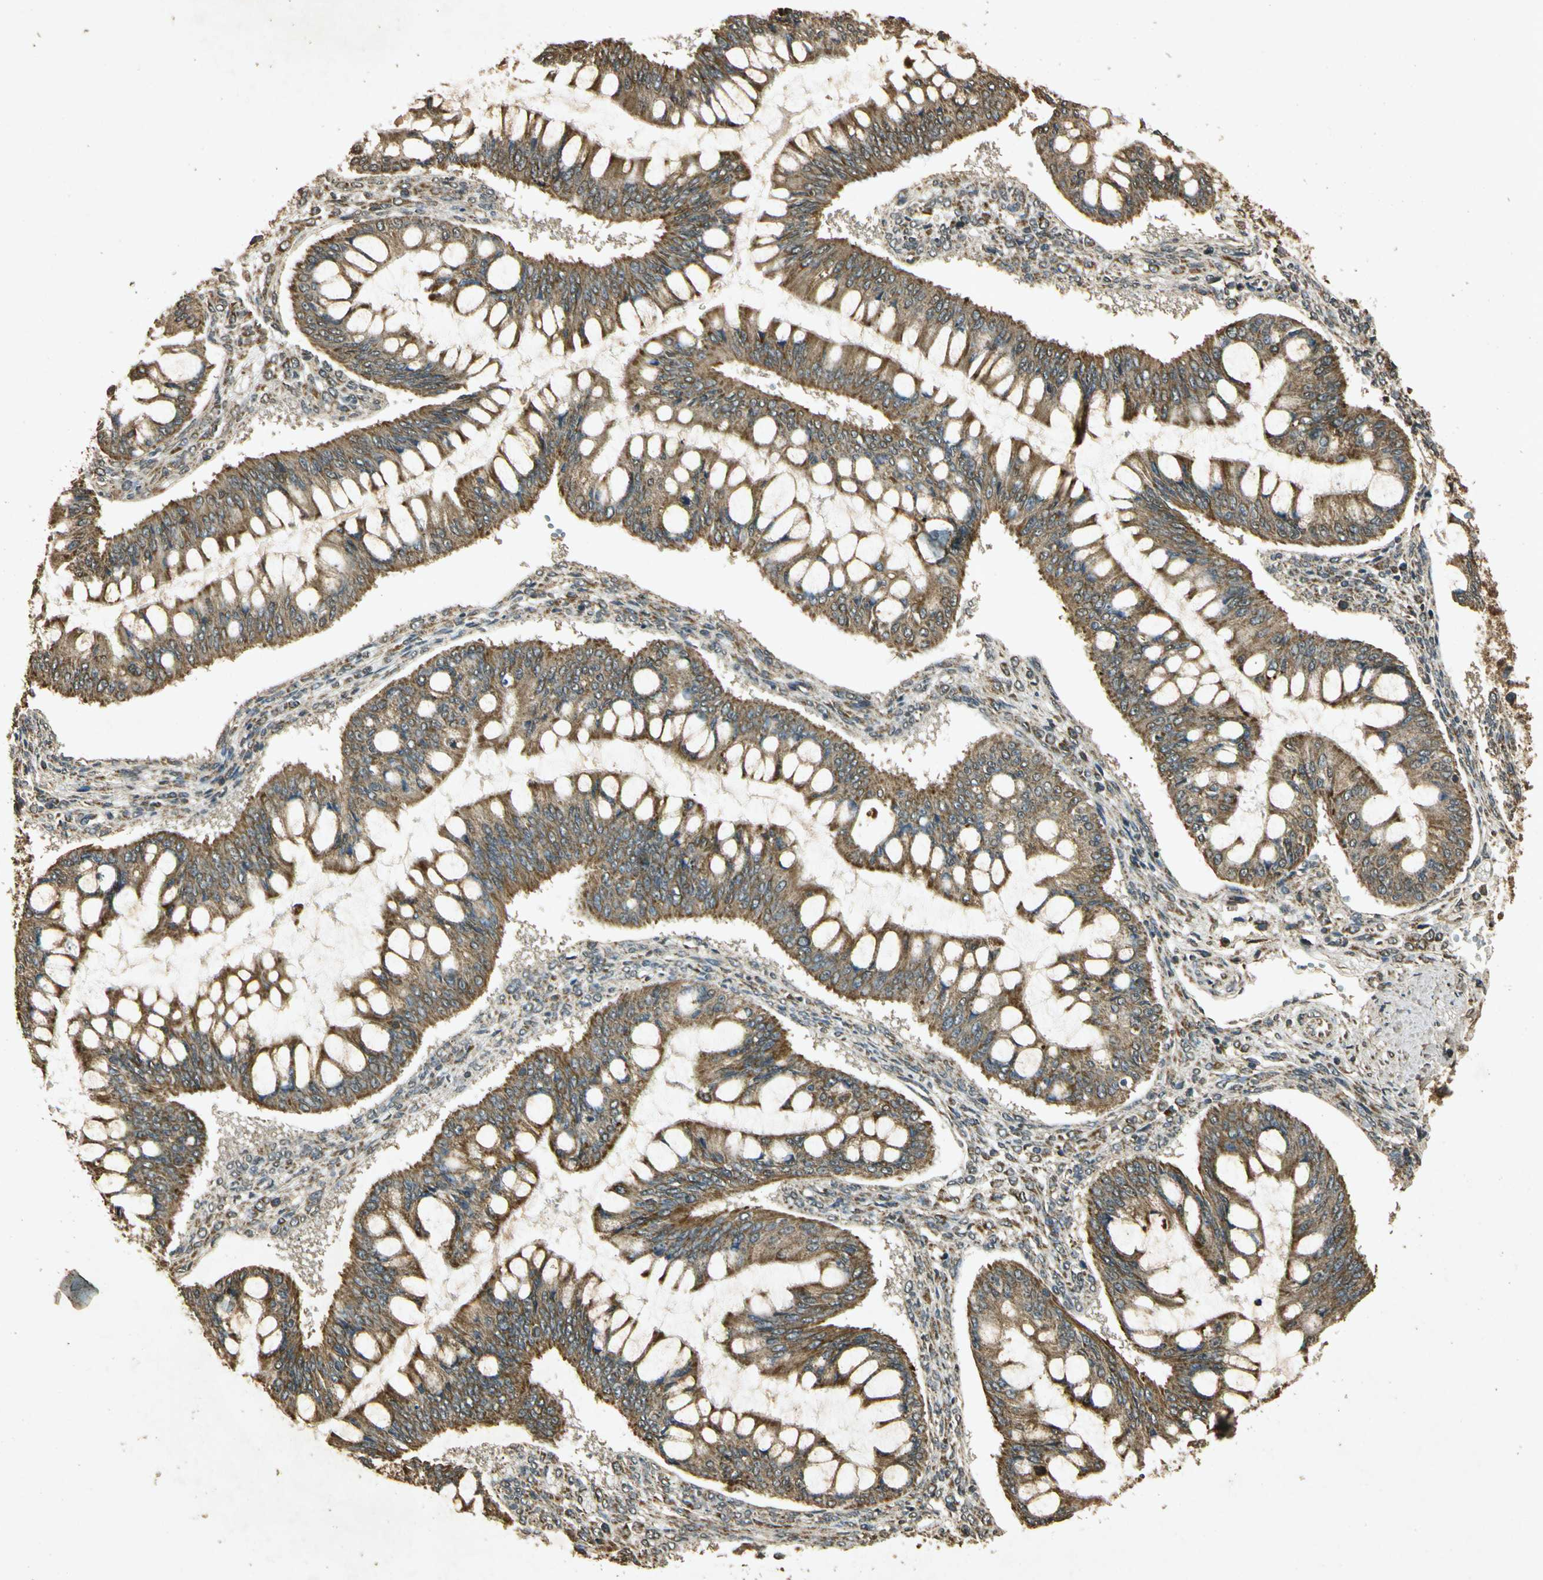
{"staining": {"intensity": "moderate", "quantity": ">75%", "location": "cytoplasmic/membranous"}, "tissue": "ovarian cancer", "cell_type": "Tumor cells", "image_type": "cancer", "snomed": [{"axis": "morphology", "description": "Cystadenocarcinoma, mucinous, NOS"}, {"axis": "topography", "description": "Ovary"}], "caption": "Tumor cells show medium levels of moderate cytoplasmic/membranous expression in about >75% of cells in ovarian cancer (mucinous cystadenocarcinoma).", "gene": "PRDX3", "patient": {"sex": "female", "age": 73}}